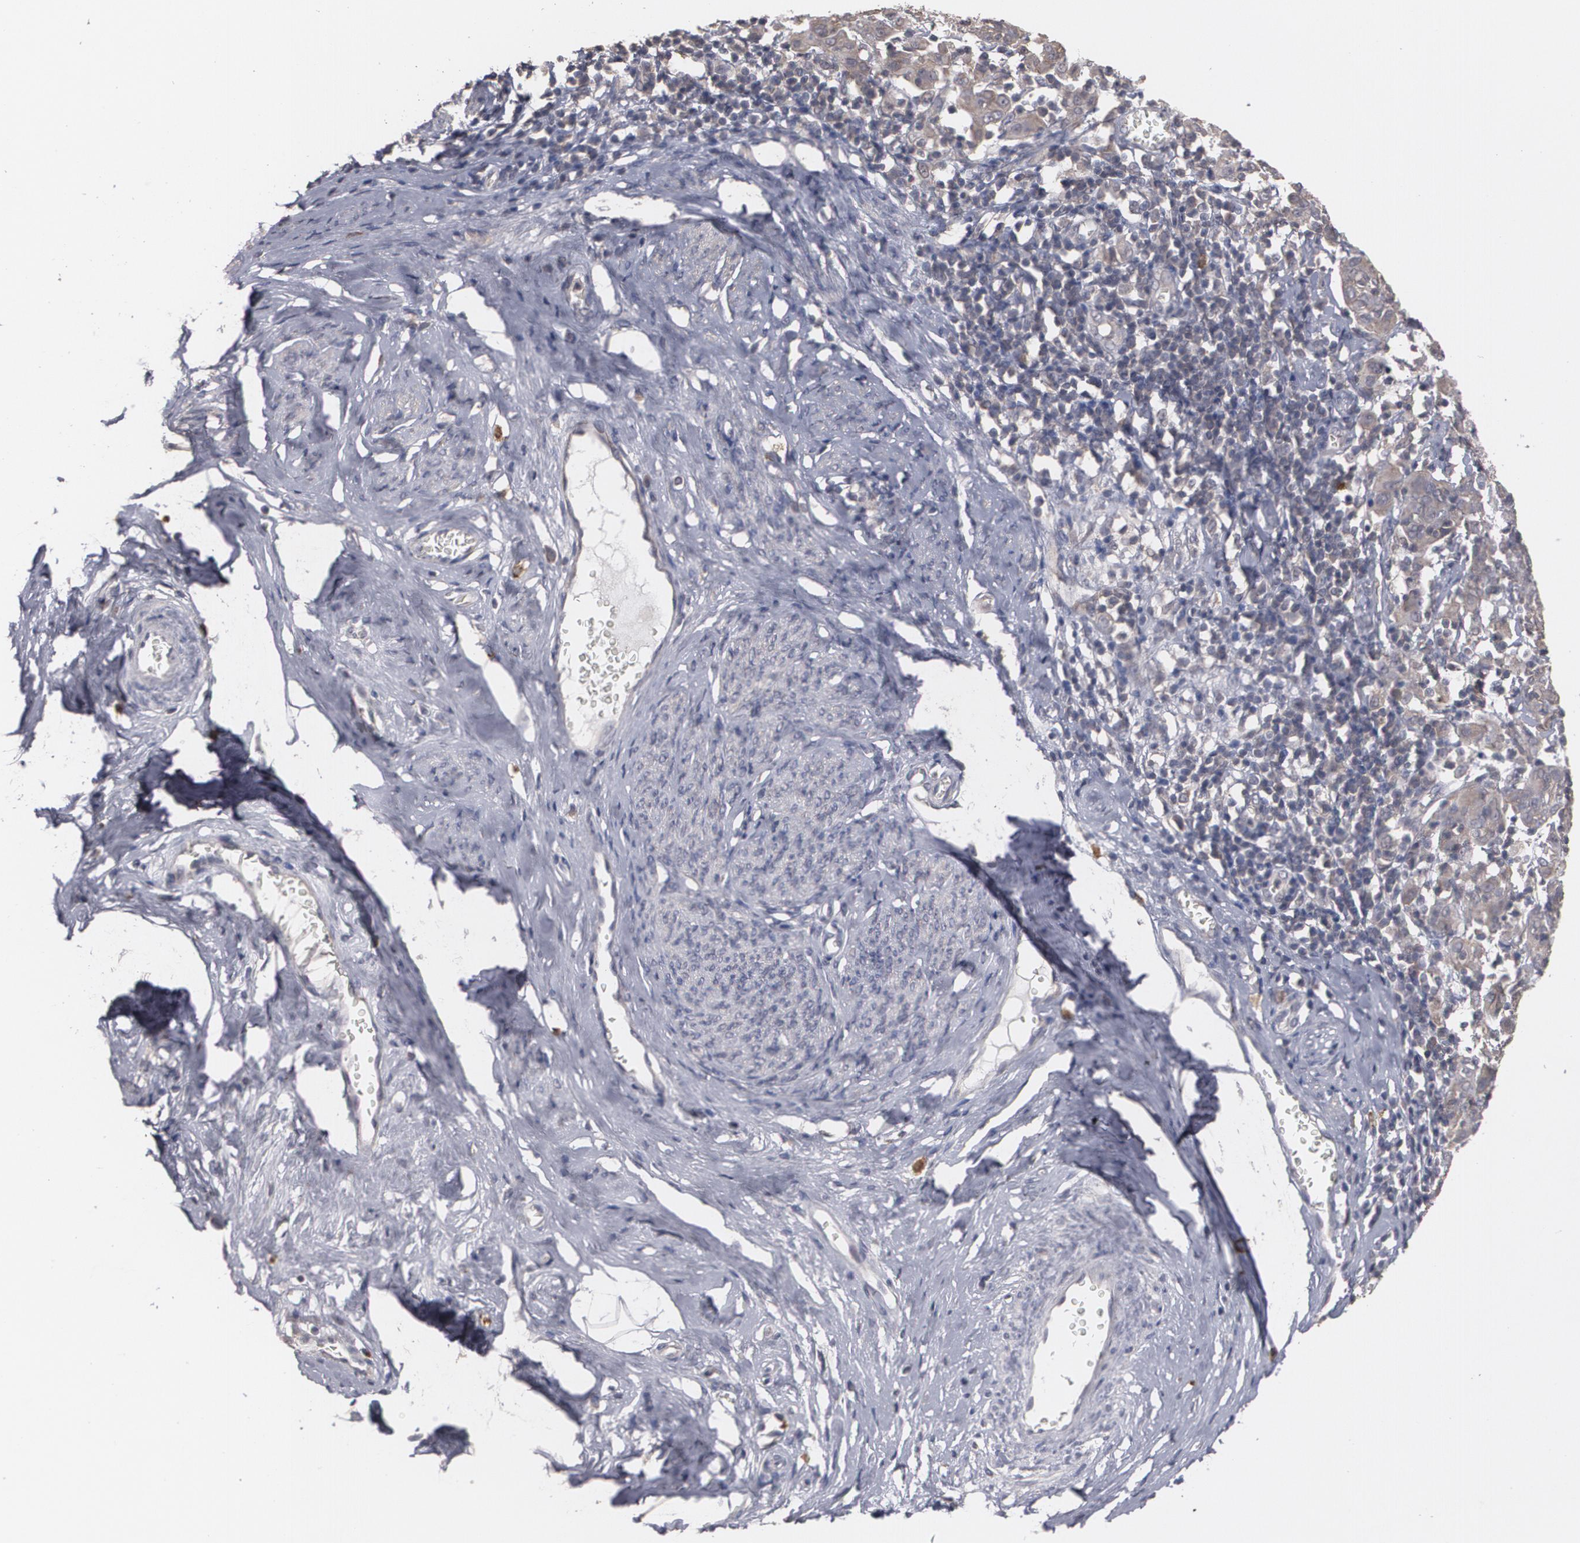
{"staining": {"intensity": "moderate", "quantity": ">75%", "location": "cytoplasmic/membranous"}, "tissue": "cervical cancer", "cell_type": "Tumor cells", "image_type": "cancer", "snomed": [{"axis": "morphology", "description": "Normal tissue, NOS"}, {"axis": "morphology", "description": "Squamous cell carcinoma, NOS"}, {"axis": "topography", "description": "Cervix"}], "caption": "The photomicrograph reveals immunohistochemical staining of cervical cancer (squamous cell carcinoma). There is moderate cytoplasmic/membranous expression is present in about >75% of tumor cells.", "gene": "ARF6", "patient": {"sex": "female", "age": 67}}